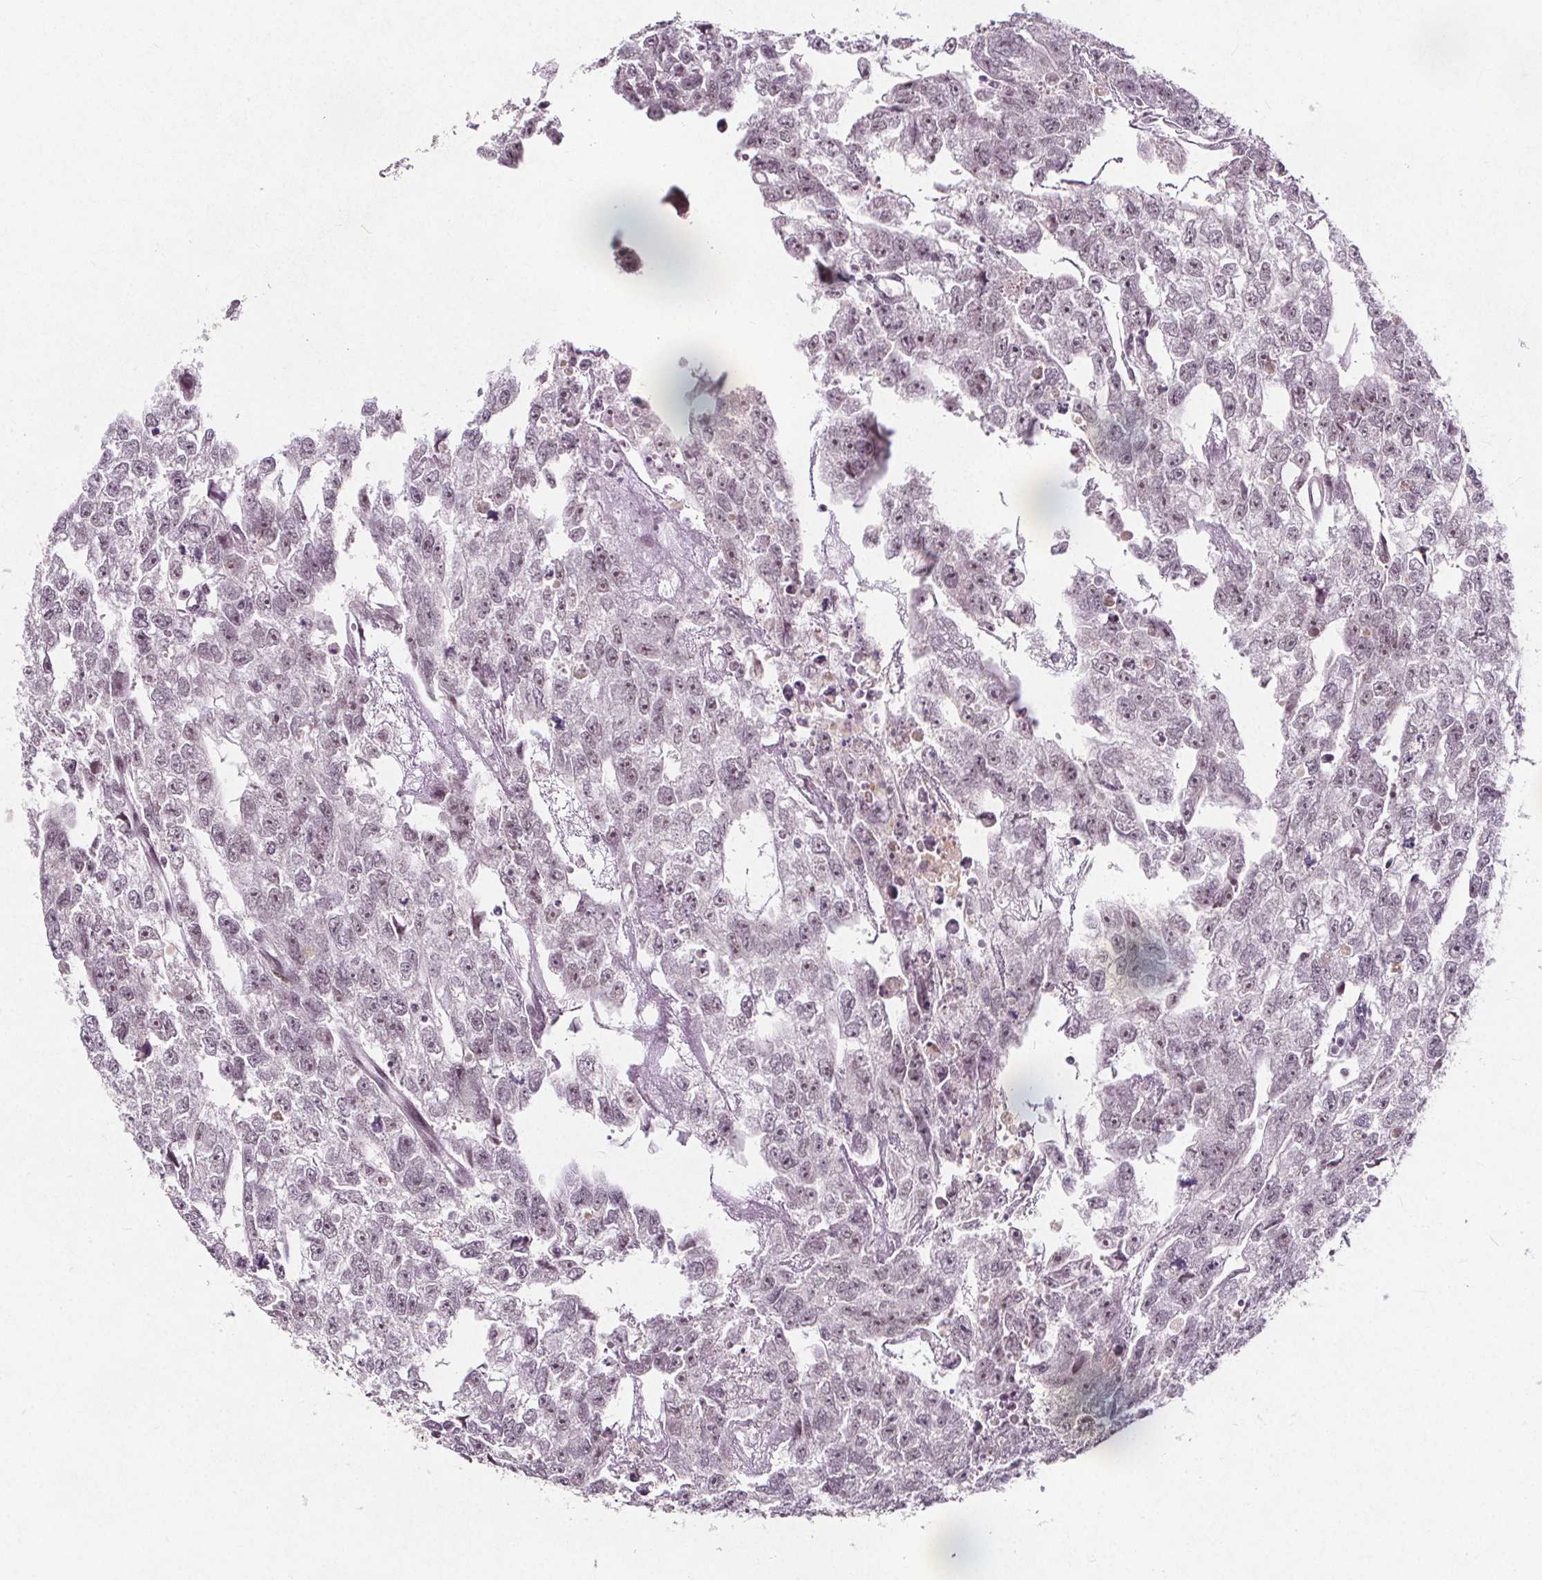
{"staining": {"intensity": "moderate", "quantity": "<25%", "location": "nuclear"}, "tissue": "testis cancer", "cell_type": "Tumor cells", "image_type": "cancer", "snomed": [{"axis": "morphology", "description": "Carcinoma, Embryonal, NOS"}, {"axis": "morphology", "description": "Teratoma, malignant, NOS"}, {"axis": "topography", "description": "Testis"}], "caption": "Moderate nuclear protein staining is present in about <25% of tumor cells in testis cancer (teratoma (malignant)).", "gene": "TAF6L", "patient": {"sex": "male", "age": 44}}